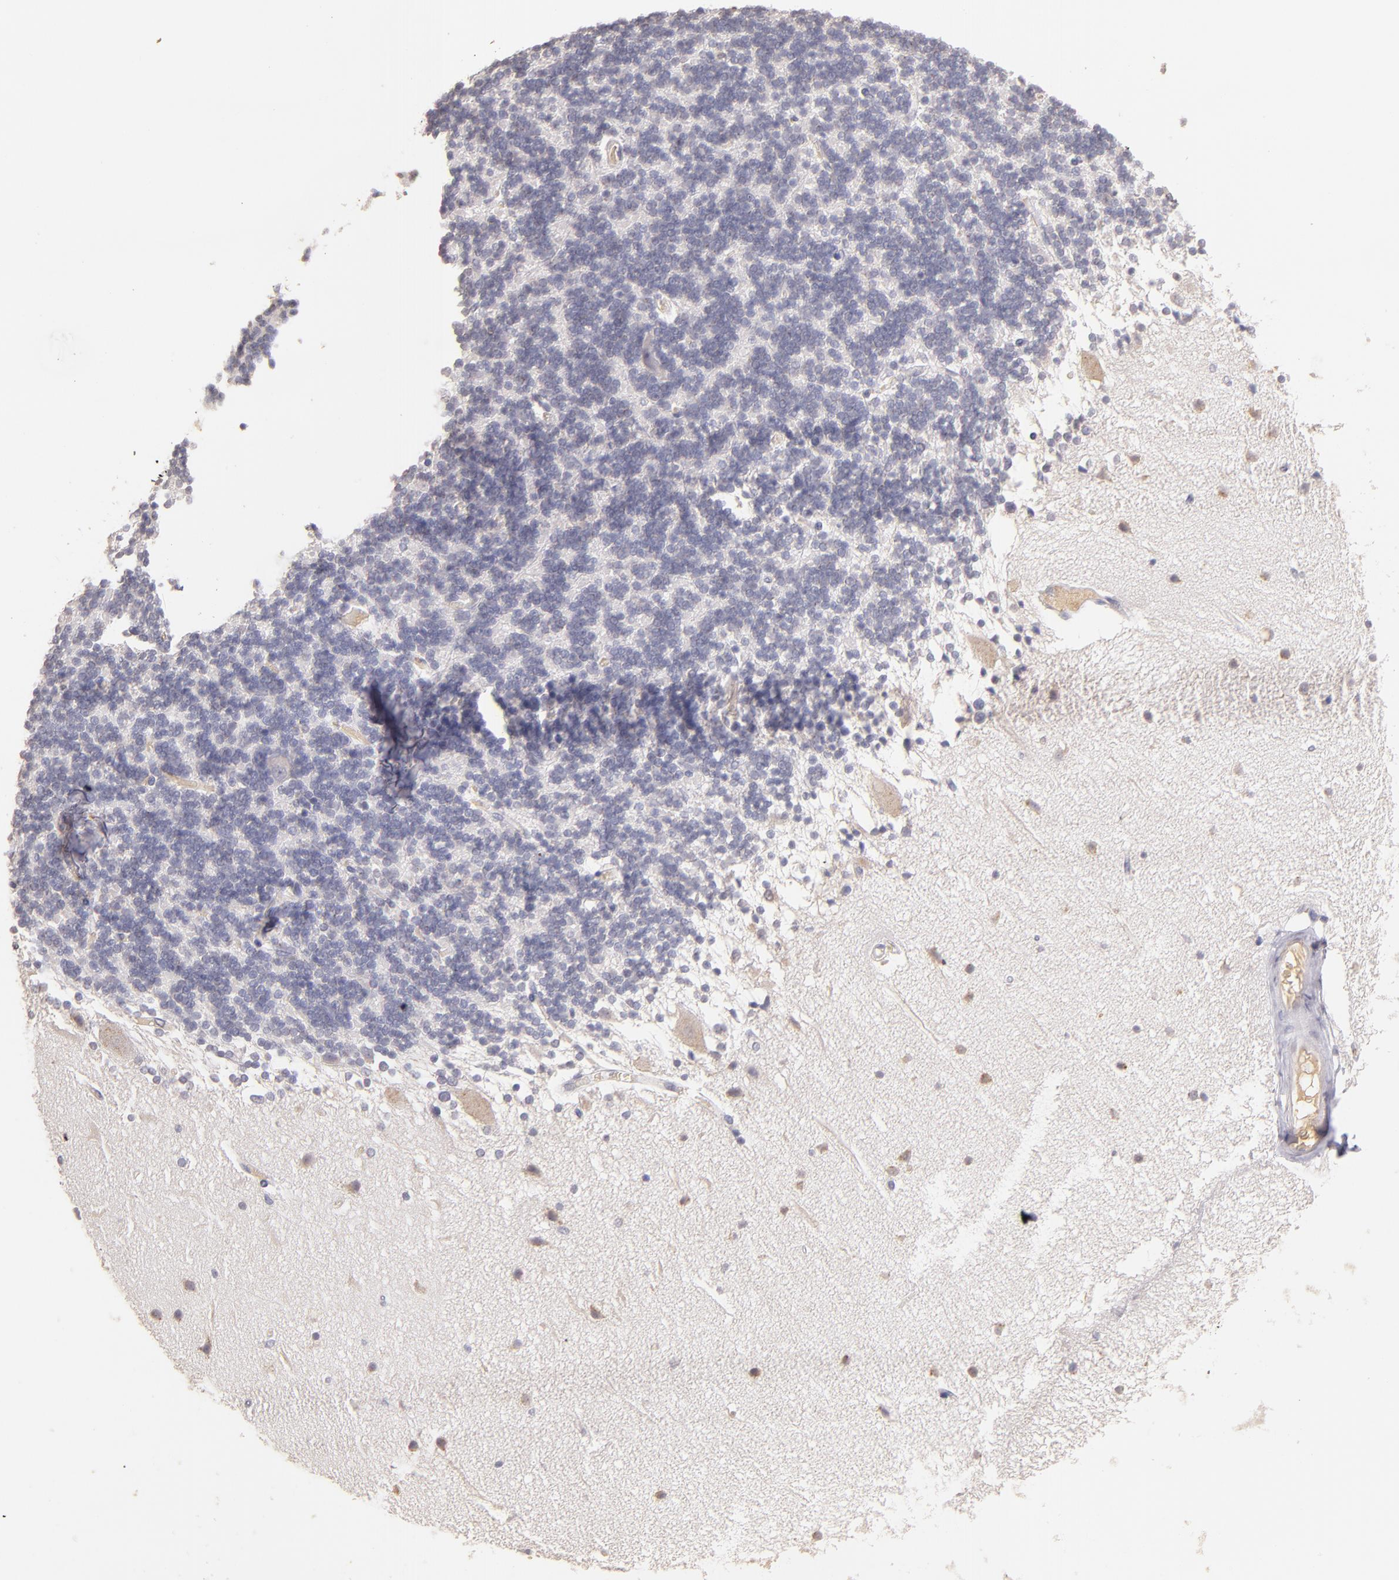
{"staining": {"intensity": "negative", "quantity": "none", "location": "none"}, "tissue": "cerebellum", "cell_type": "Cells in granular layer", "image_type": "normal", "snomed": [{"axis": "morphology", "description": "Normal tissue, NOS"}, {"axis": "topography", "description": "Cerebellum"}], "caption": "A histopathology image of cerebellum stained for a protein displays no brown staining in cells in granular layer.", "gene": "SERPINC1", "patient": {"sex": "female", "age": 54}}